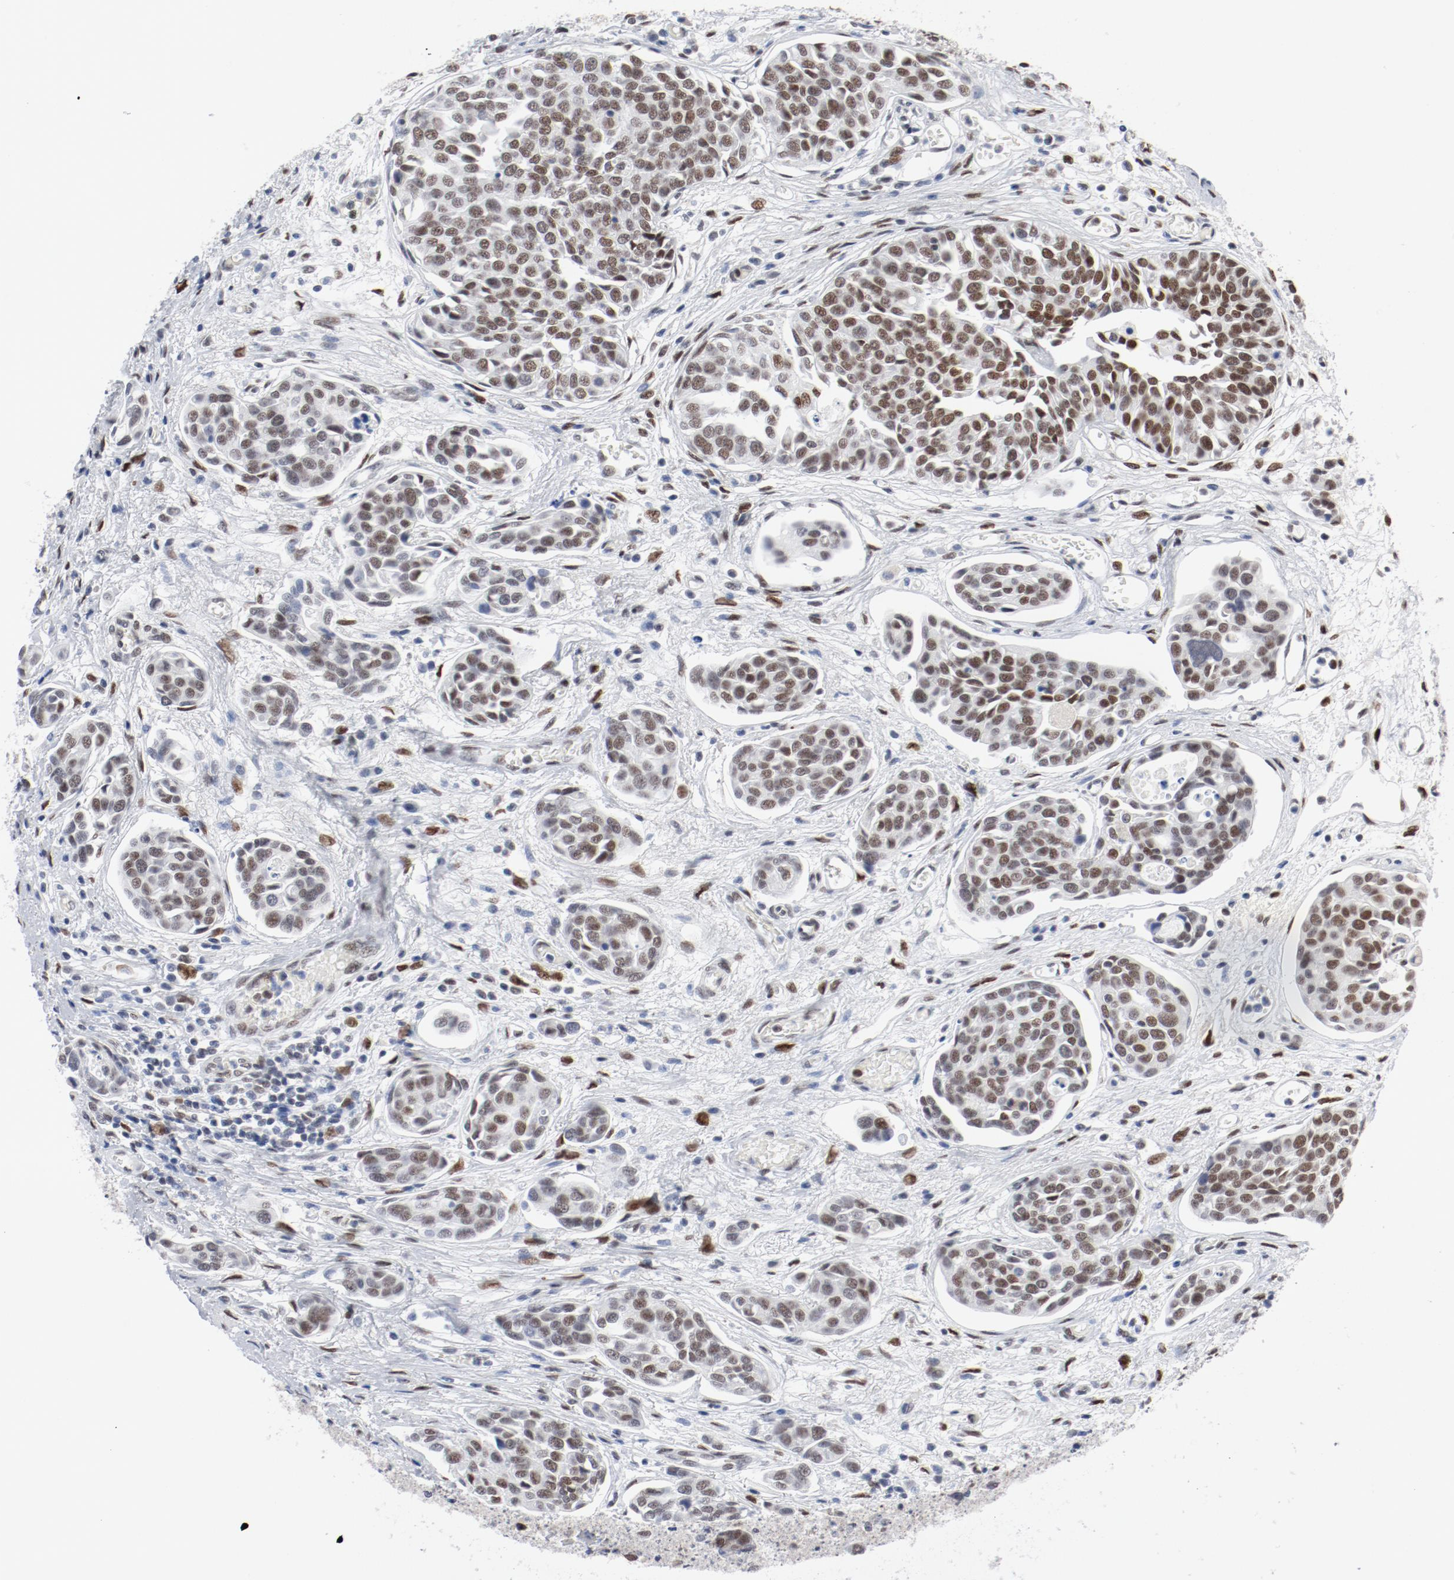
{"staining": {"intensity": "moderate", "quantity": ">75%", "location": "nuclear"}, "tissue": "urothelial cancer", "cell_type": "Tumor cells", "image_type": "cancer", "snomed": [{"axis": "morphology", "description": "Urothelial carcinoma, High grade"}, {"axis": "topography", "description": "Urinary bladder"}], "caption": "A micrograph of human urothelial cancer stained for a protein shows moderate nuclear brown staining in tumor cells.", "gene": "ARNT", "patient": {"sex": "male", "age": 78}}